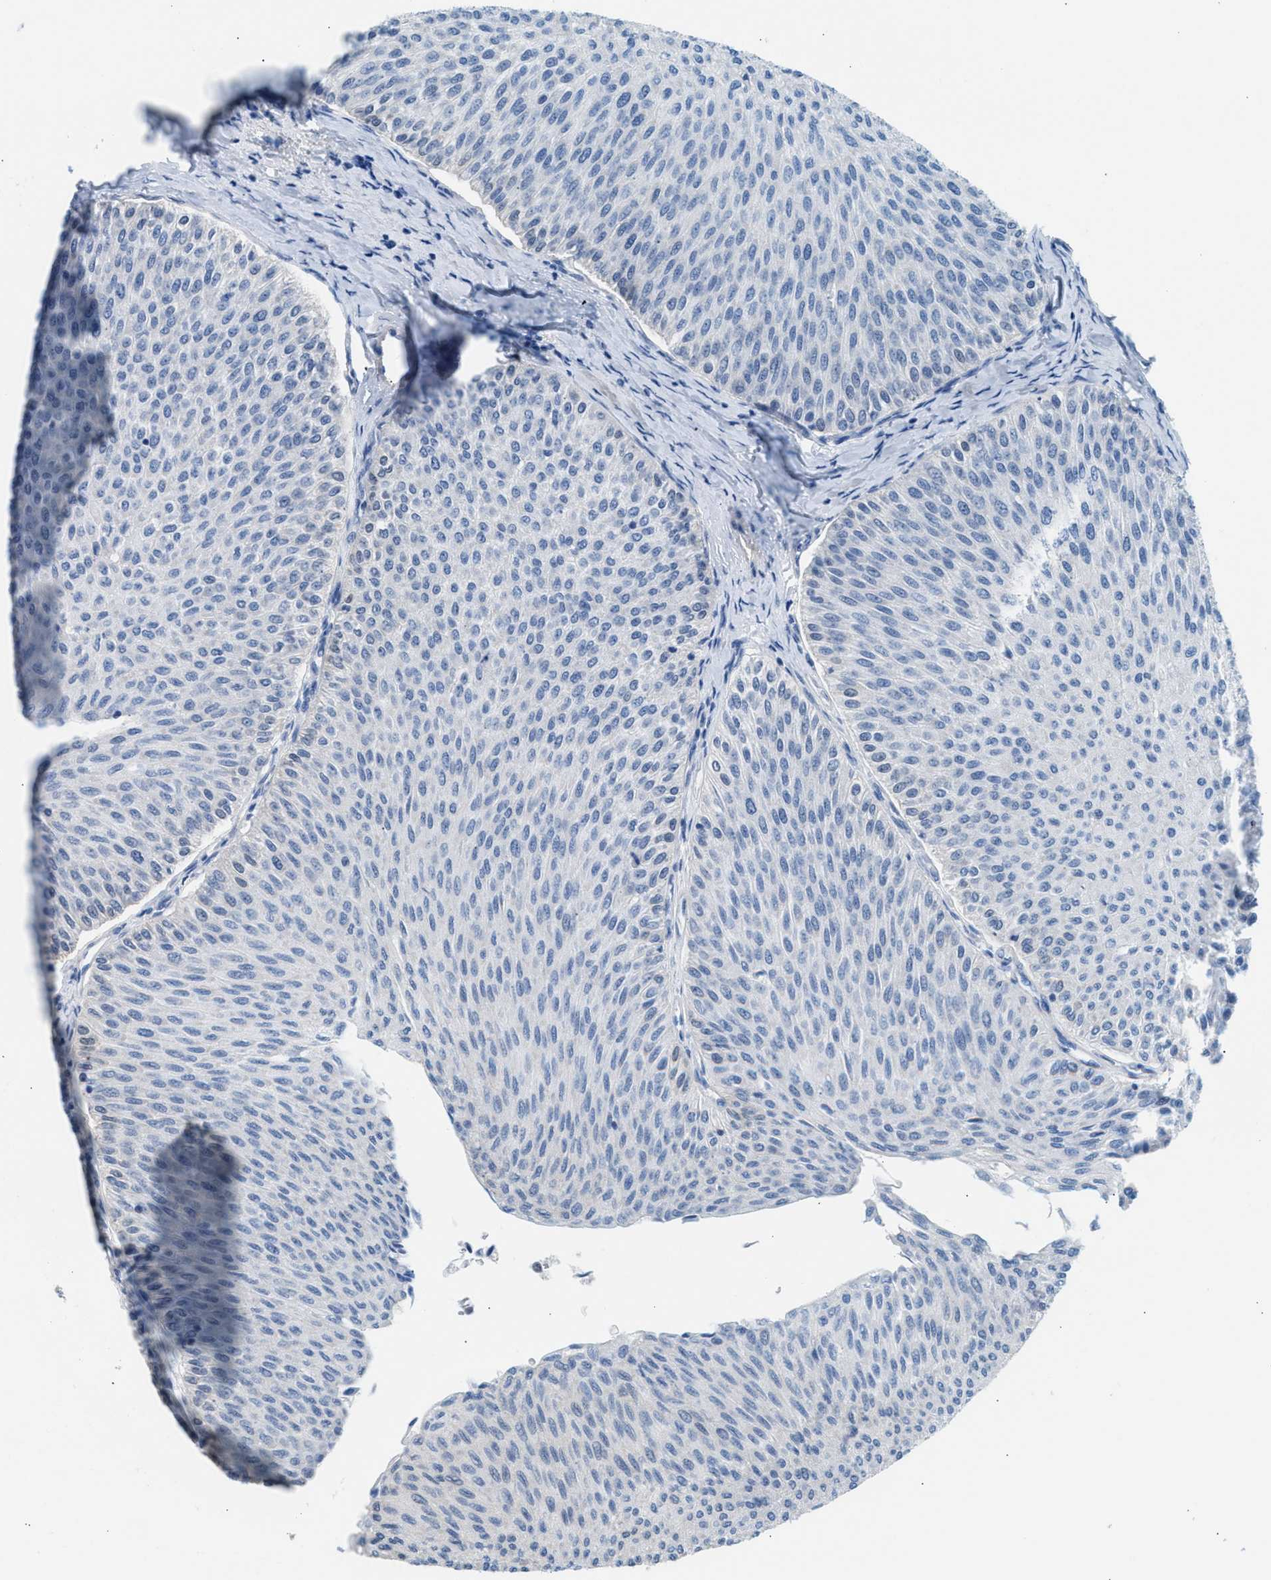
{"staining": {"intensity": "negative", "quantity": "none", "location": "none"}, "tissue": "urothelial cancer", "cell_type": "Tumor cells", "image_type": "cancer", "snomed": [{"axis": "morphology", "description": "Urothelial carcinoma, Low grade"}, {"axis": "topography", "description": "Urinary bladder"}], "caption": "An image of urothelial cancer stained for a protein shows no brown staining in tumor cells.", "gene": "SPAM1", "patient": {"sex": "male", "age": 78}}